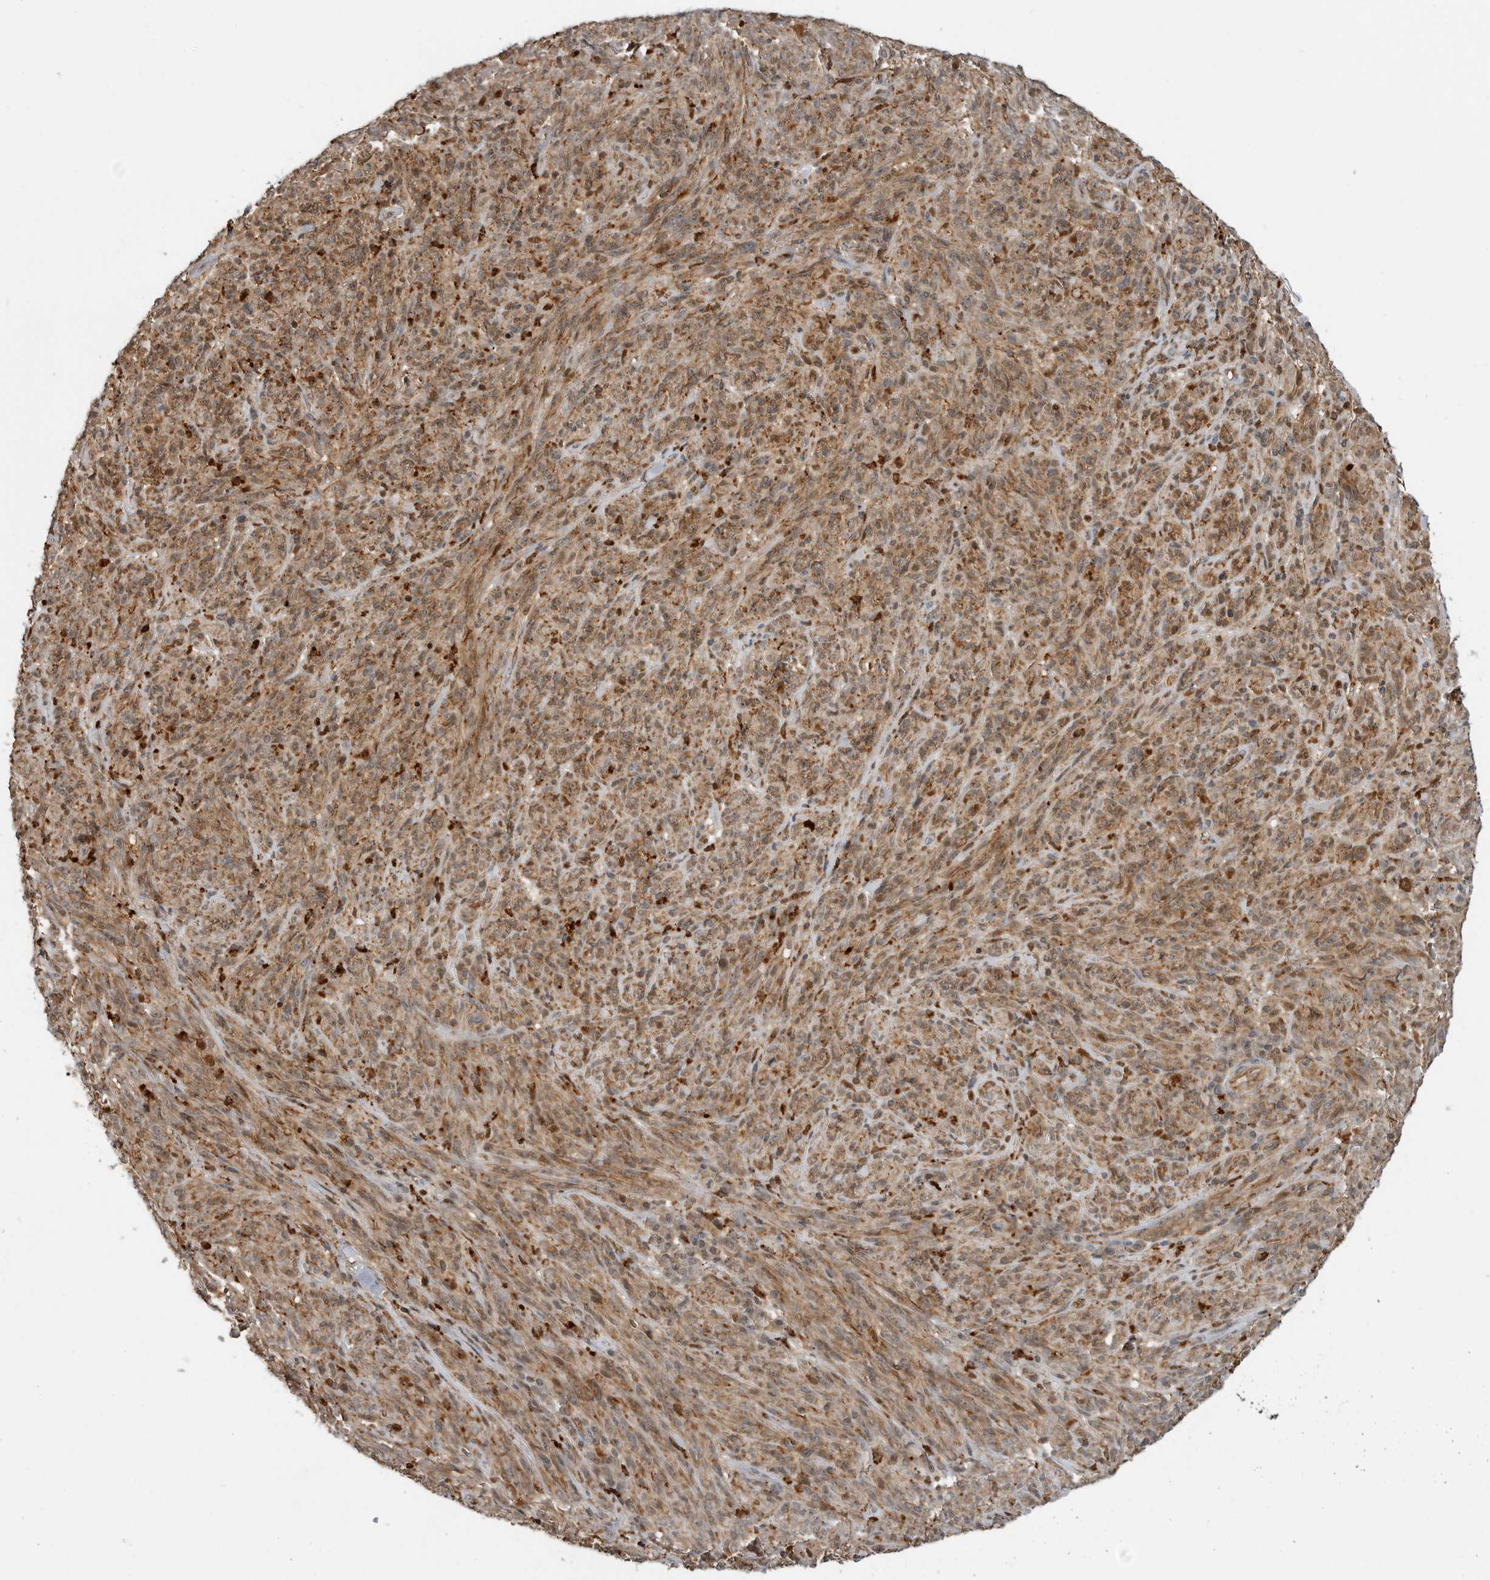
{"staining": {"intensity": "moderate", "quantity": ">75%", "location": "cytoplasmic/membranous,nuclear"}, "tissue": "melanoma", "cell_type": "Tumor cells", "image_type": "cancer", "snomed": [{"axis": "morphology", "description": "Malignant melanoma, NOS"}, {"axis": "topography", "description": "Skin of head"}], "caption": "Immunohistochemical staining of melanoma shows moderate cytoplasmic/membranous and nuclear protein positivity in about >75% of tumor cells. The staining was performed using DAB (3,3'-diaminobenzidine), with brown indicating positive protein expression. Nuclei are stained blue with hematoxylin.", "gene": "STRAP", "patient": {"sex": "male", "age": 96}}